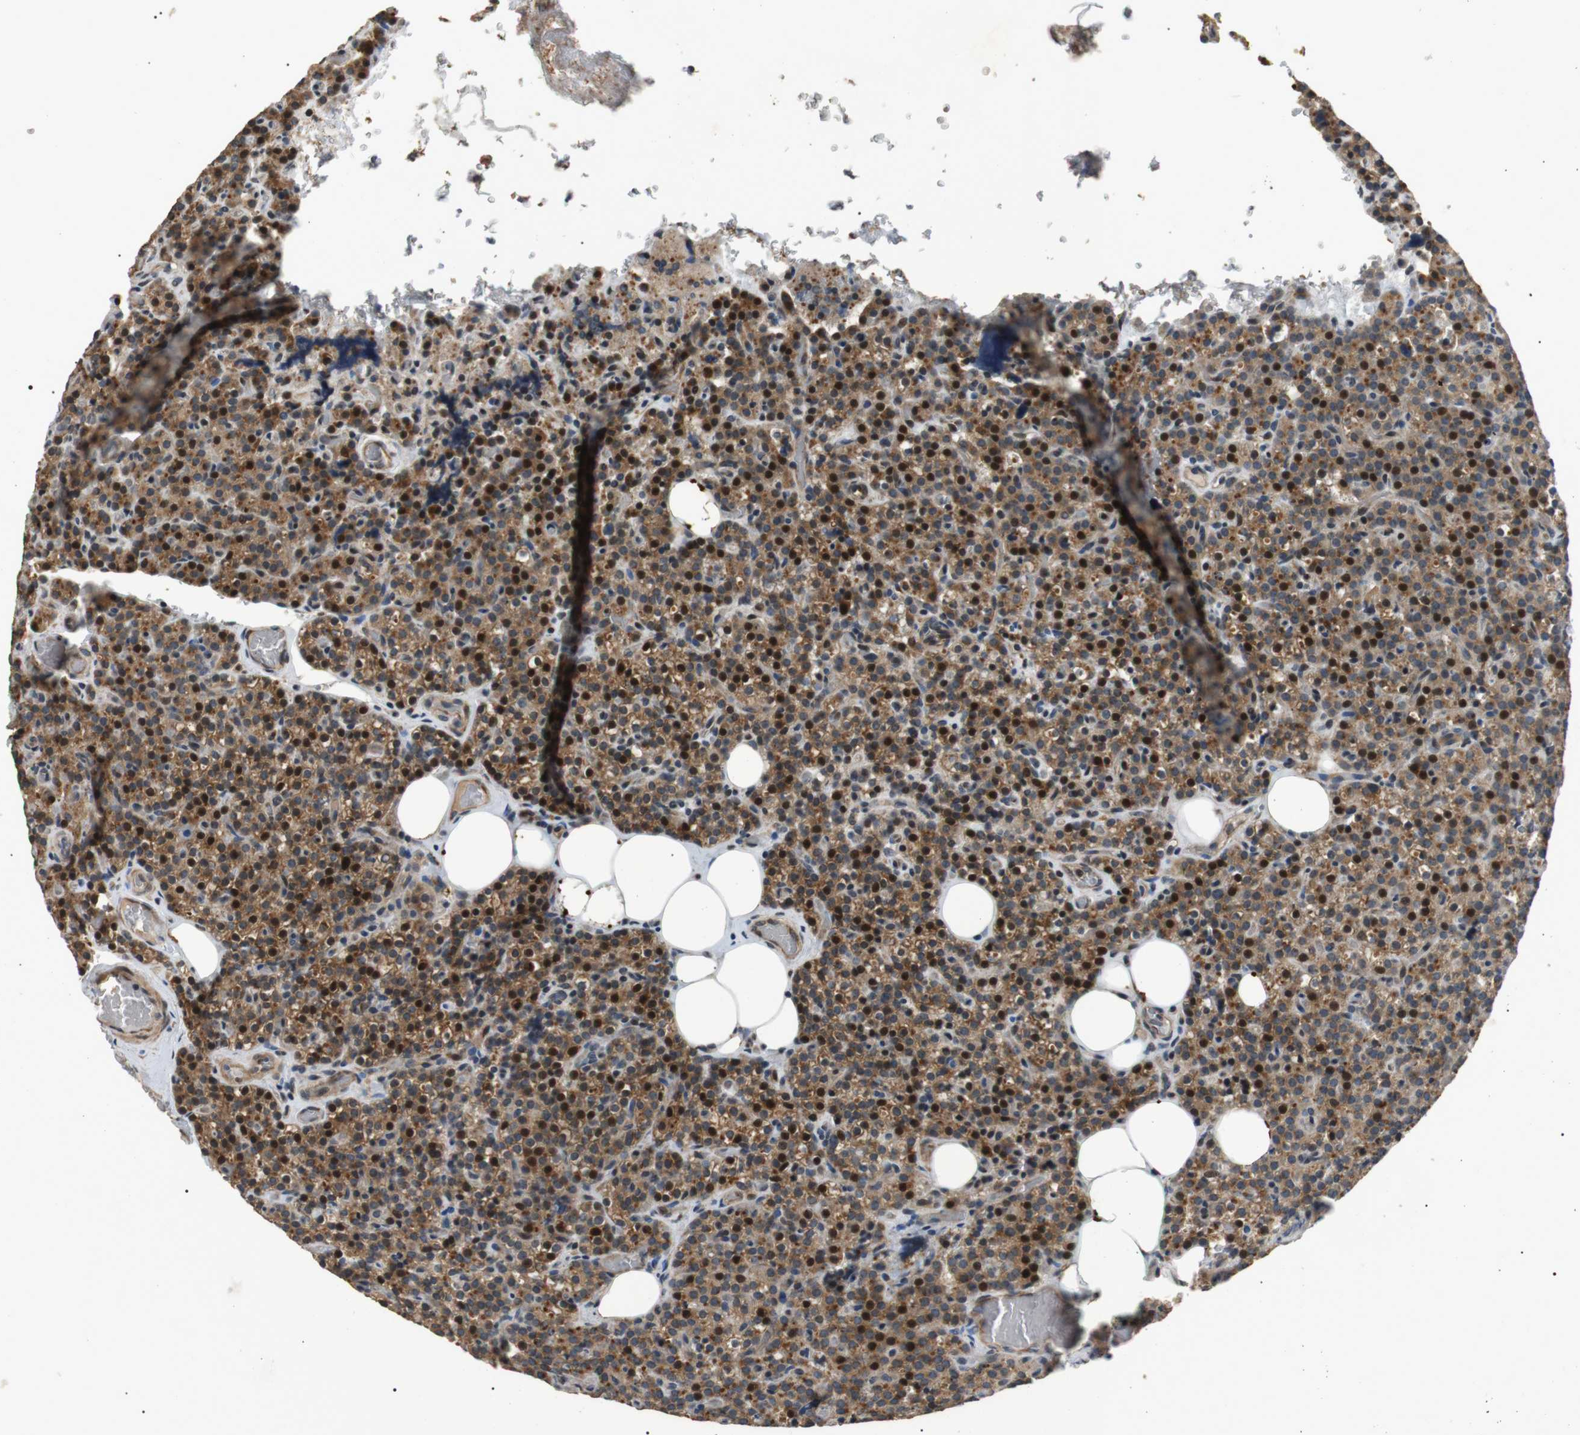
{"staining": {"intensity": "moderate", "quantity": ">75%", "location": "cytoplasmic/membranous,nuclear"}, "tissue": "parathyroid gland", "cell_type": "Glandular cells", "image_type": "normal", "snomed": [{"axis": "morphology", "description": "Normal tissue, NOS"}, {"axis": "topography", "description": "Parathyroid gland"}], "caption": "Moderate cytoplasmic/membranous,nuclear positivity for a protein is present in about >75% of glandular cells of benign parathyroid gland using immunohistochemistry (IHC).", "gene": "HSPA13", "patient": {"sex": "female", "age": 47}}